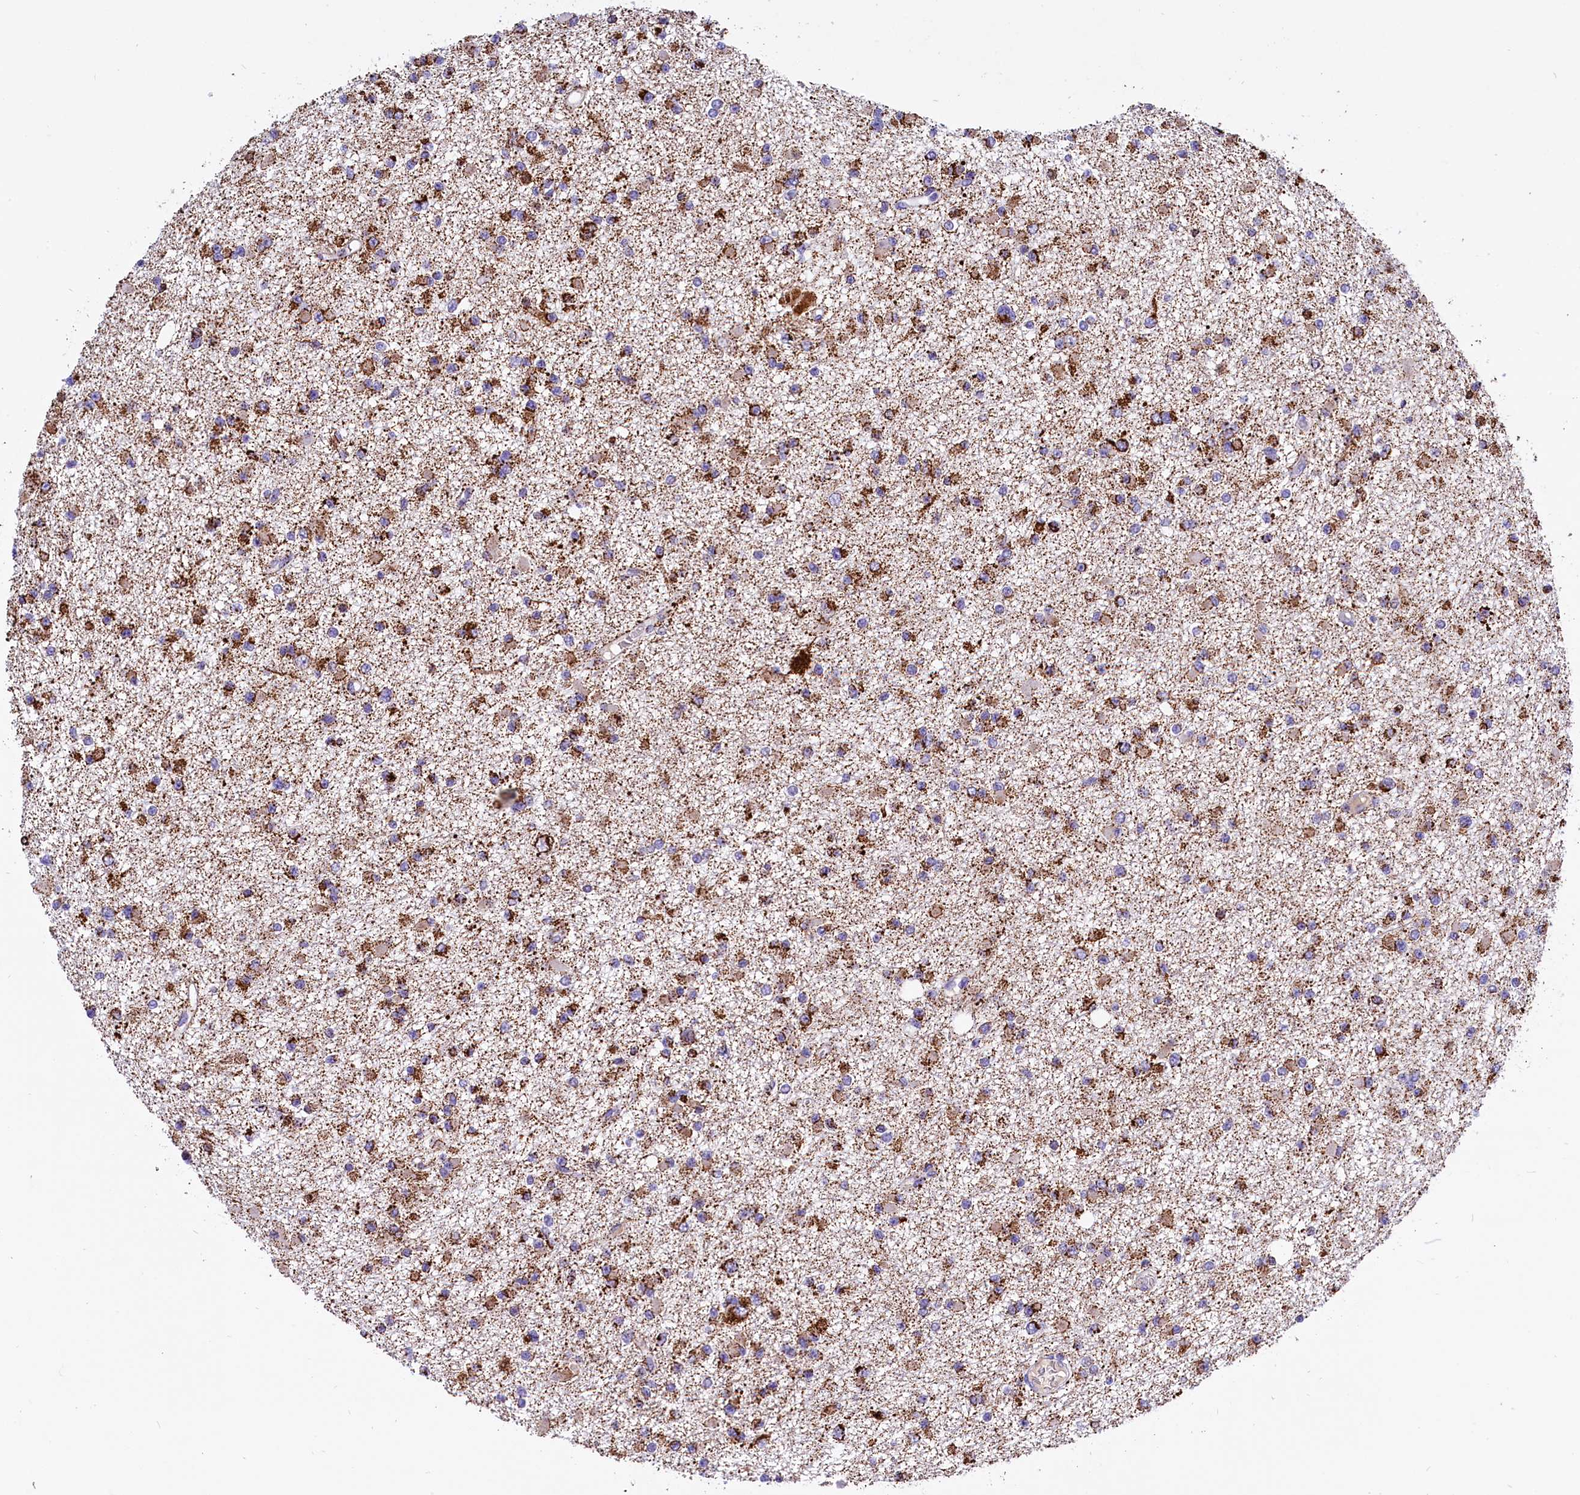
{"staining": {"intensity": "moderate", "quantity": ">75%", "location": "cytoplasmic/membranous"}, "tissue": "glioma", "cell_type": "Tumor cells", "image_type": "cancer", "snomed": [{"axis": "morphology", "description": "Glioma, malignant, Low grade"}, {"axis": "topography", "description": "Brain"}], "caption": "Moderate cytoplasmic/membranous positivity is appreciated in about >75% of tumor cells in glioma.", "gene": "ABAT", "patient": {"sex": "female", "age": 22}}